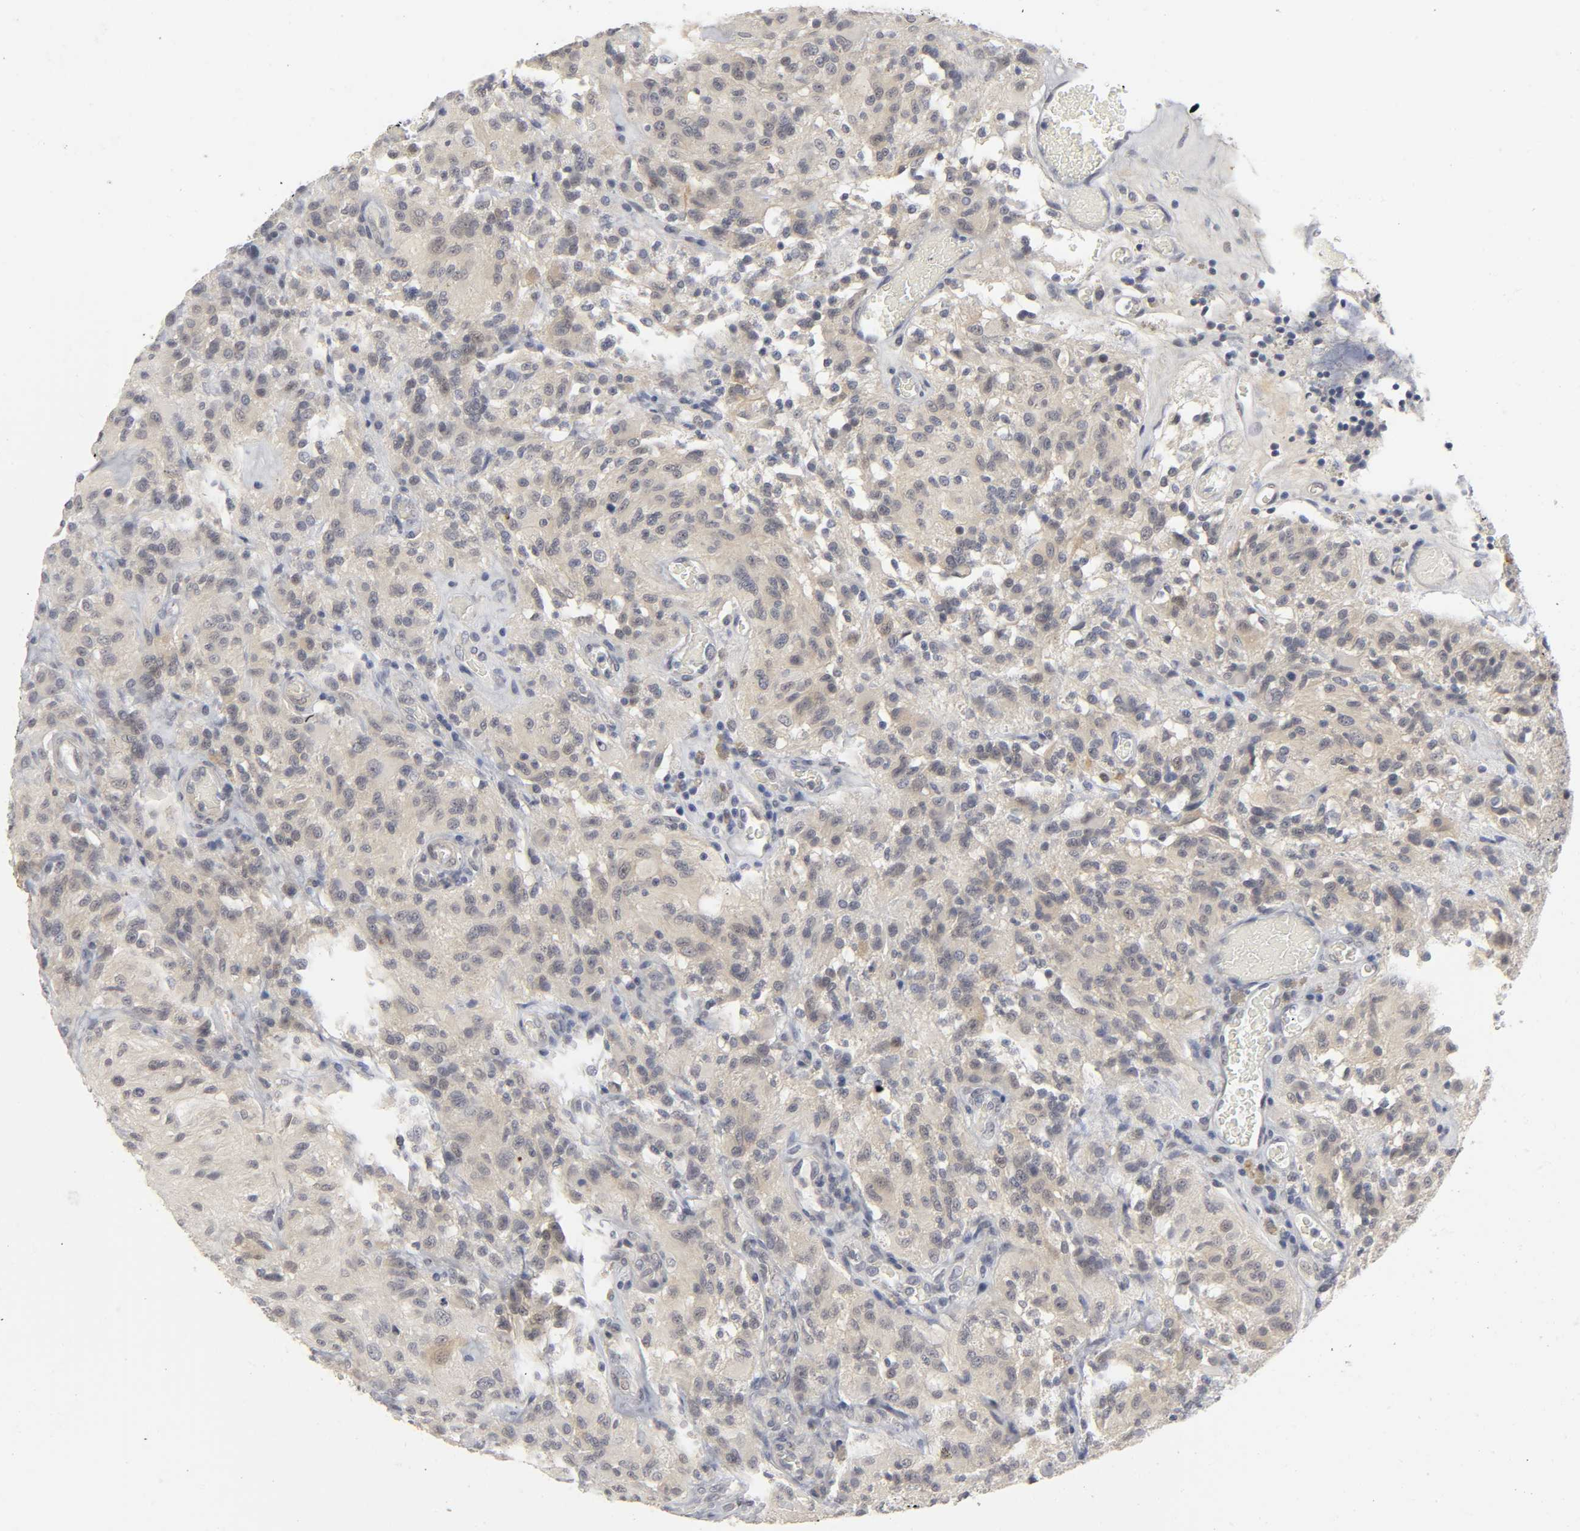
{"staining": {"intensity": "weak", "quantity": "25%-75%", "location": "cytoplasmic/membranous"}, "tissue": "glioma", "cell_type": "Tumor cells", "image_type": "cancer", "snomed": [{"axis": "morphology", "description": "Normal tissue, NOS"}, {"axis": "morphology", "description": "Glioma, malignant, High grade"}, {"axis": "topography", "description": "Cerebral cortex"}], "caption": "This histopathology image reveals malignant high-grade glioma stained with immunohistochemistry (IHC) to label a protein in brown. The cytoplasmic/membranous of tumor cells show weak positivity for the protein. Nuclei are counter-stained blue.", "gene": "PDLIM3", "patient": {"sex": "male", "age": 56}}